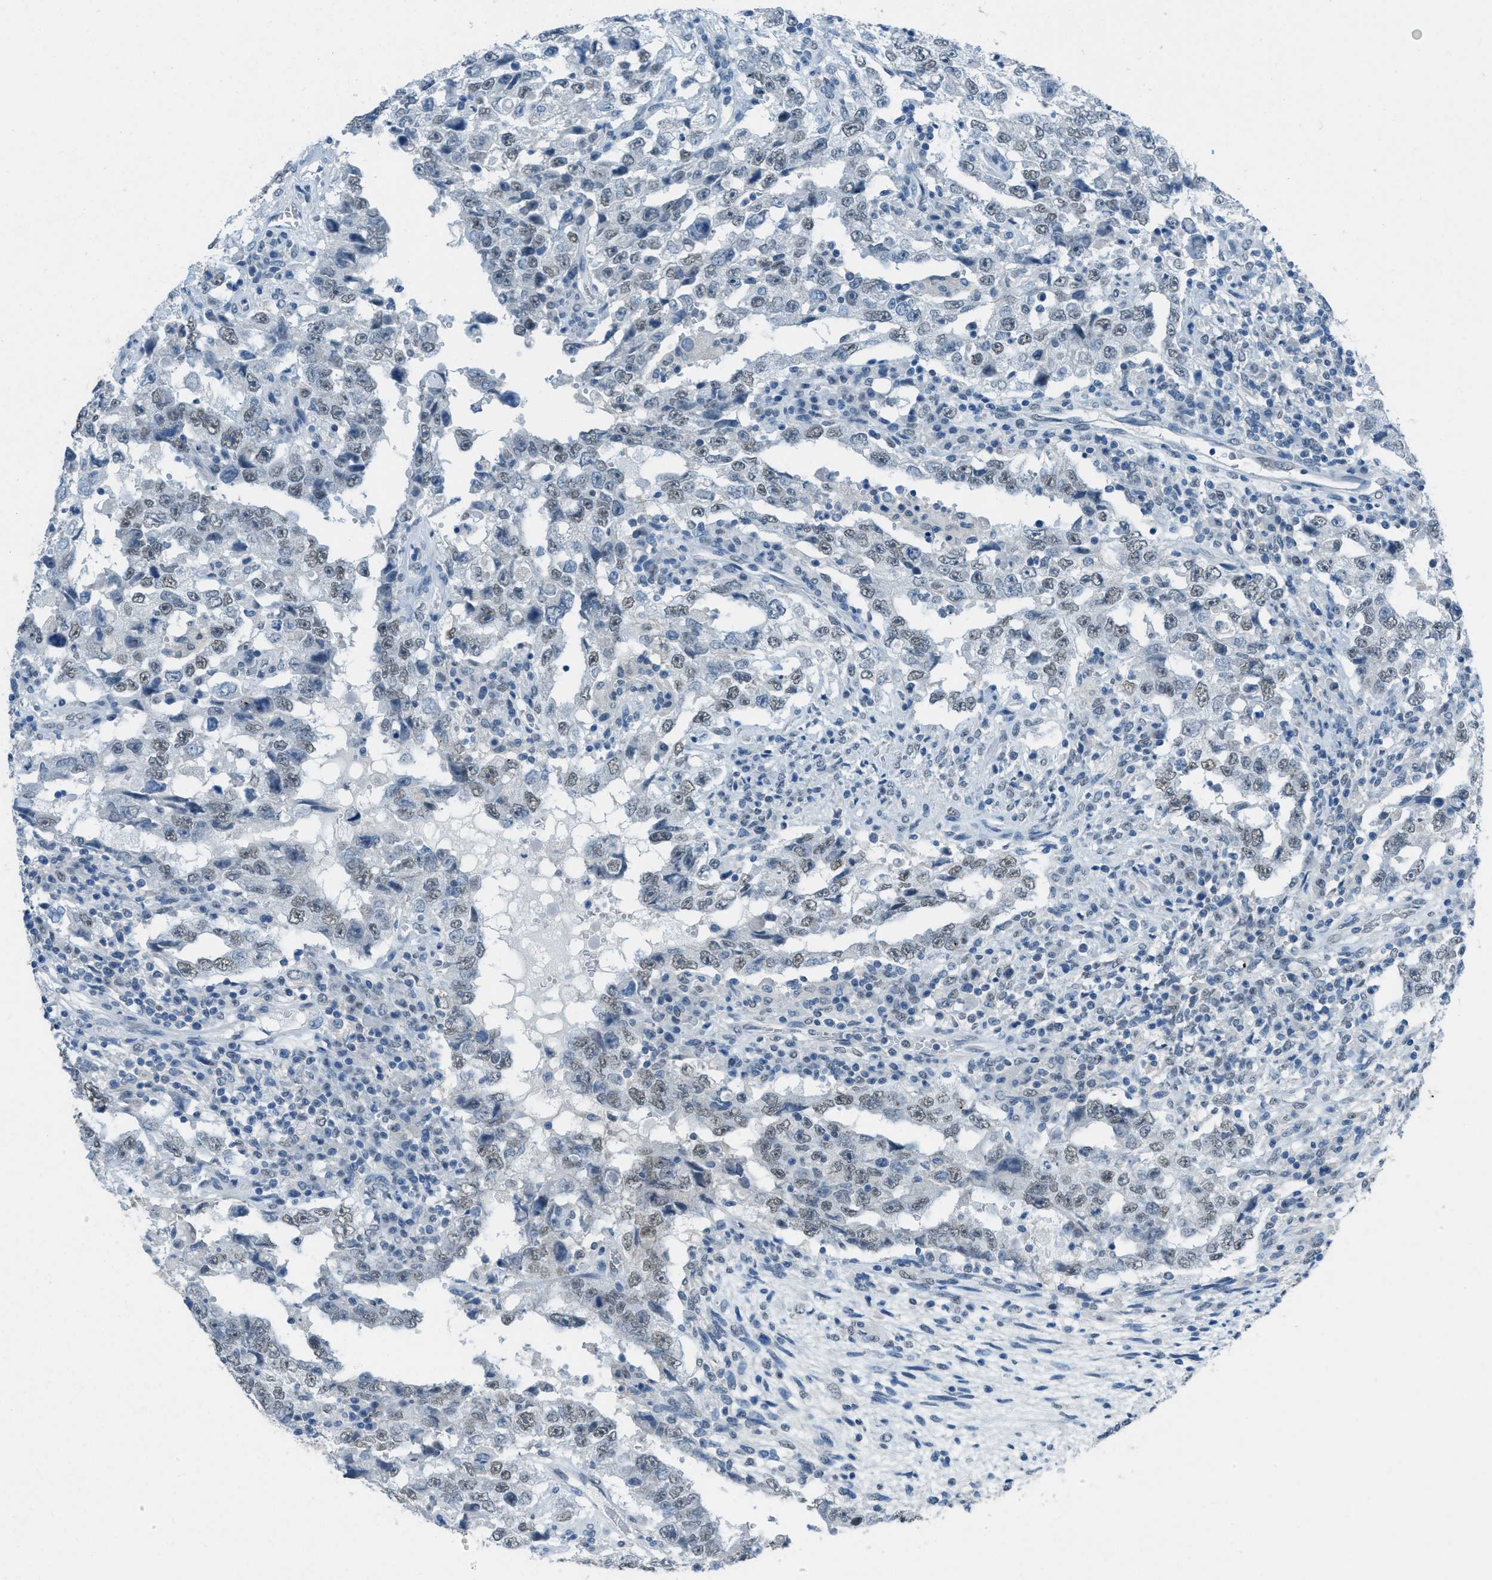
{"staining": {"intensity": "weak", "quantity": "25%-75%", "location": "nuclear"}, "tissue": "testis cancer", "cell_type": "Tumor cells", "image_type": "cancer", "snomed": [{"axis": "morphology", "description": "Carcinoma, Embryonal, NOS"}, {"axis": "topography", "description": "Testis"}], "caption": "Immunohistochemical staining of human testis cancer shows low levels of weak nuclear expression in approximately 25%-75% of tumor cells.", "gene": "TTC13", "patient": {"sex": "male", "age": 26}}